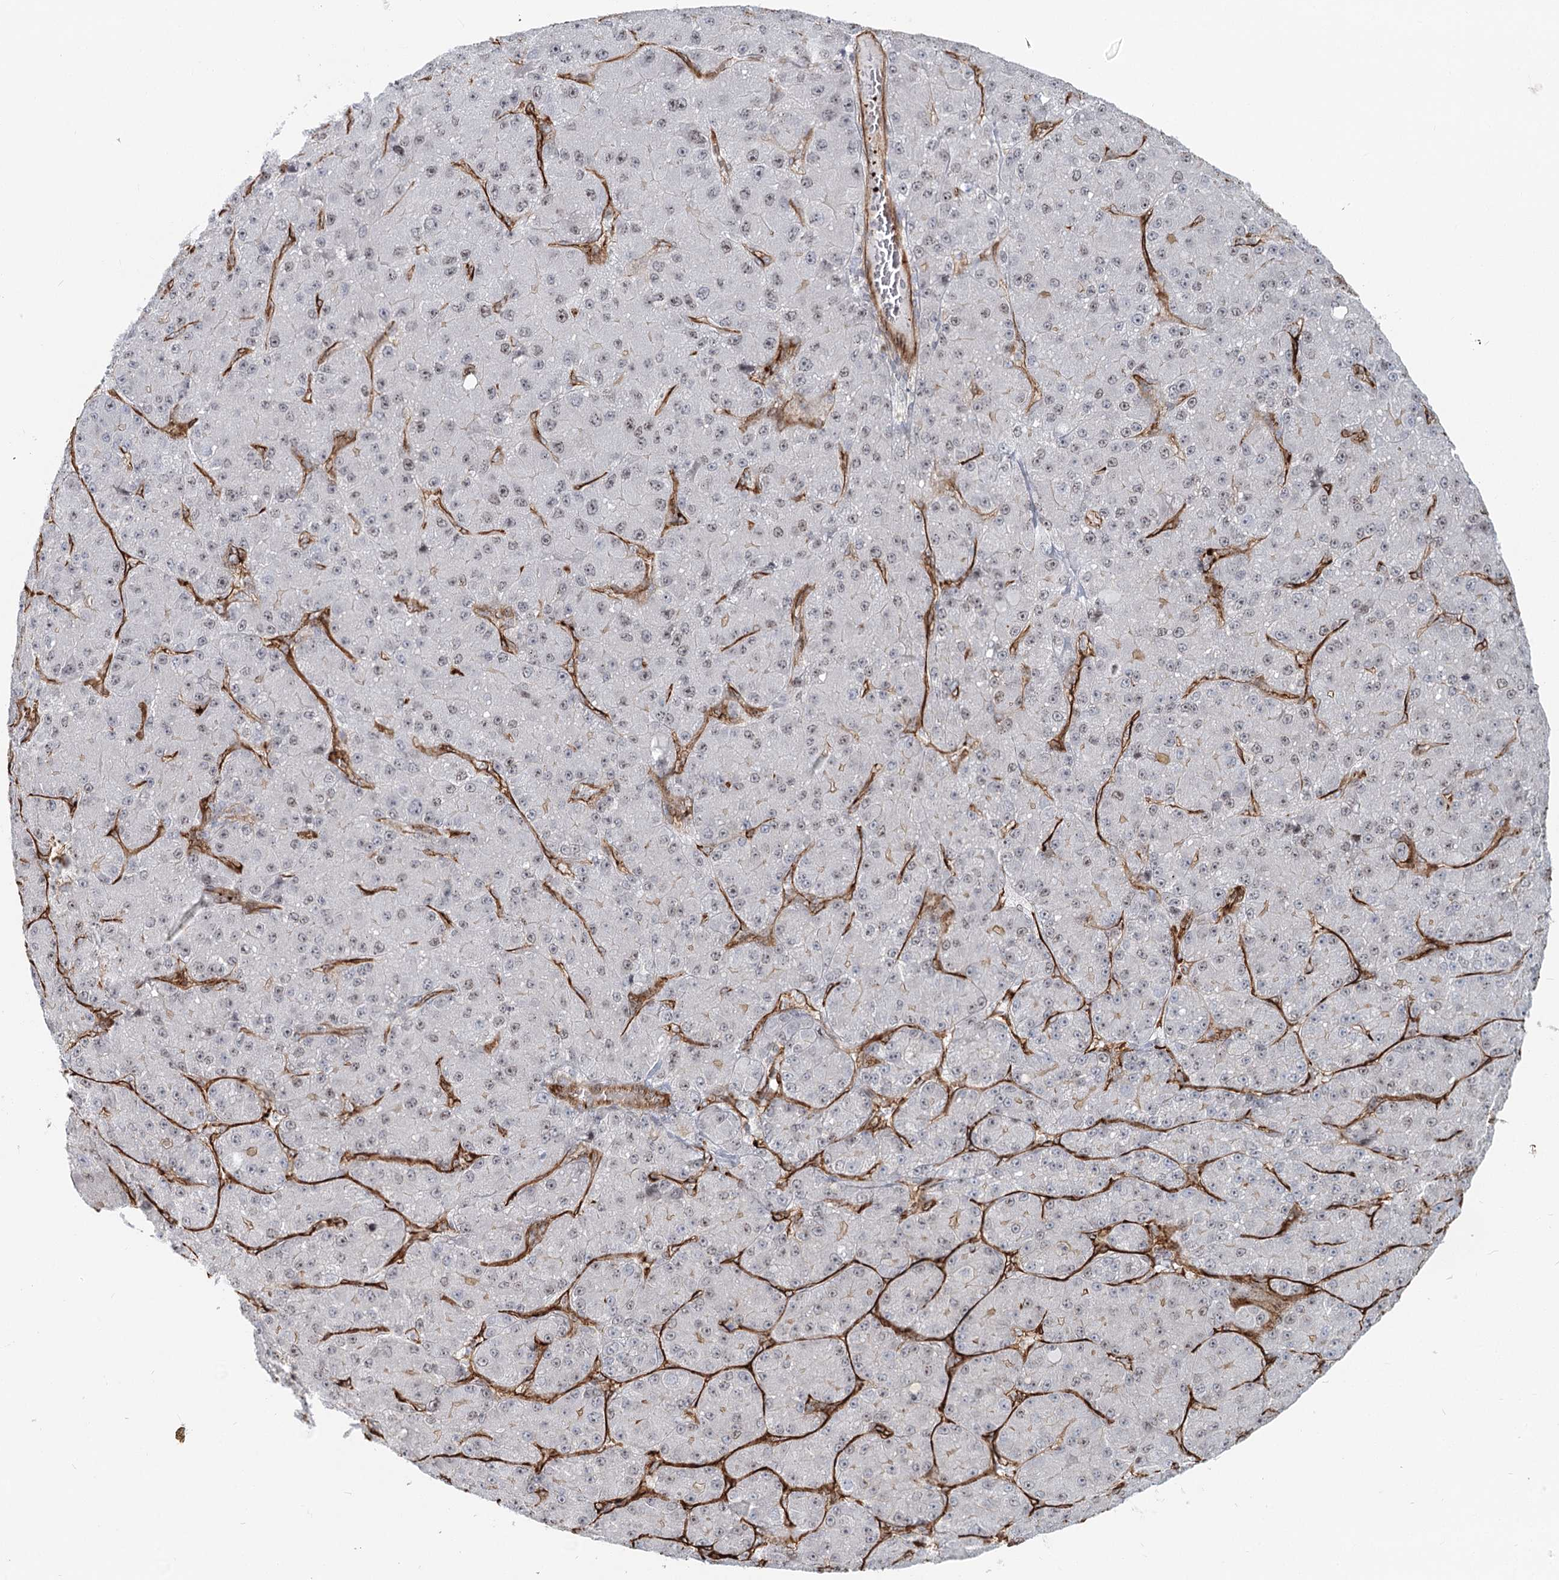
{"staining": {"intensity": "negative", "quantity": "none", "location": "none"}, "tissue": "liver cancer", "cell_type": "Tumor cells", "image_type": "cancer", "snomed": [{"axis": "morphology", "description": "Carcinoma, Hepatocellular, NOS"}, {"axis": "topography", "description": "Liver"}], "caption": "Tumor cells are negative for brown protein staining in liver cancer.", "gene": "ZFYVE28", "patient": {"sex": "male", "age": 67}}